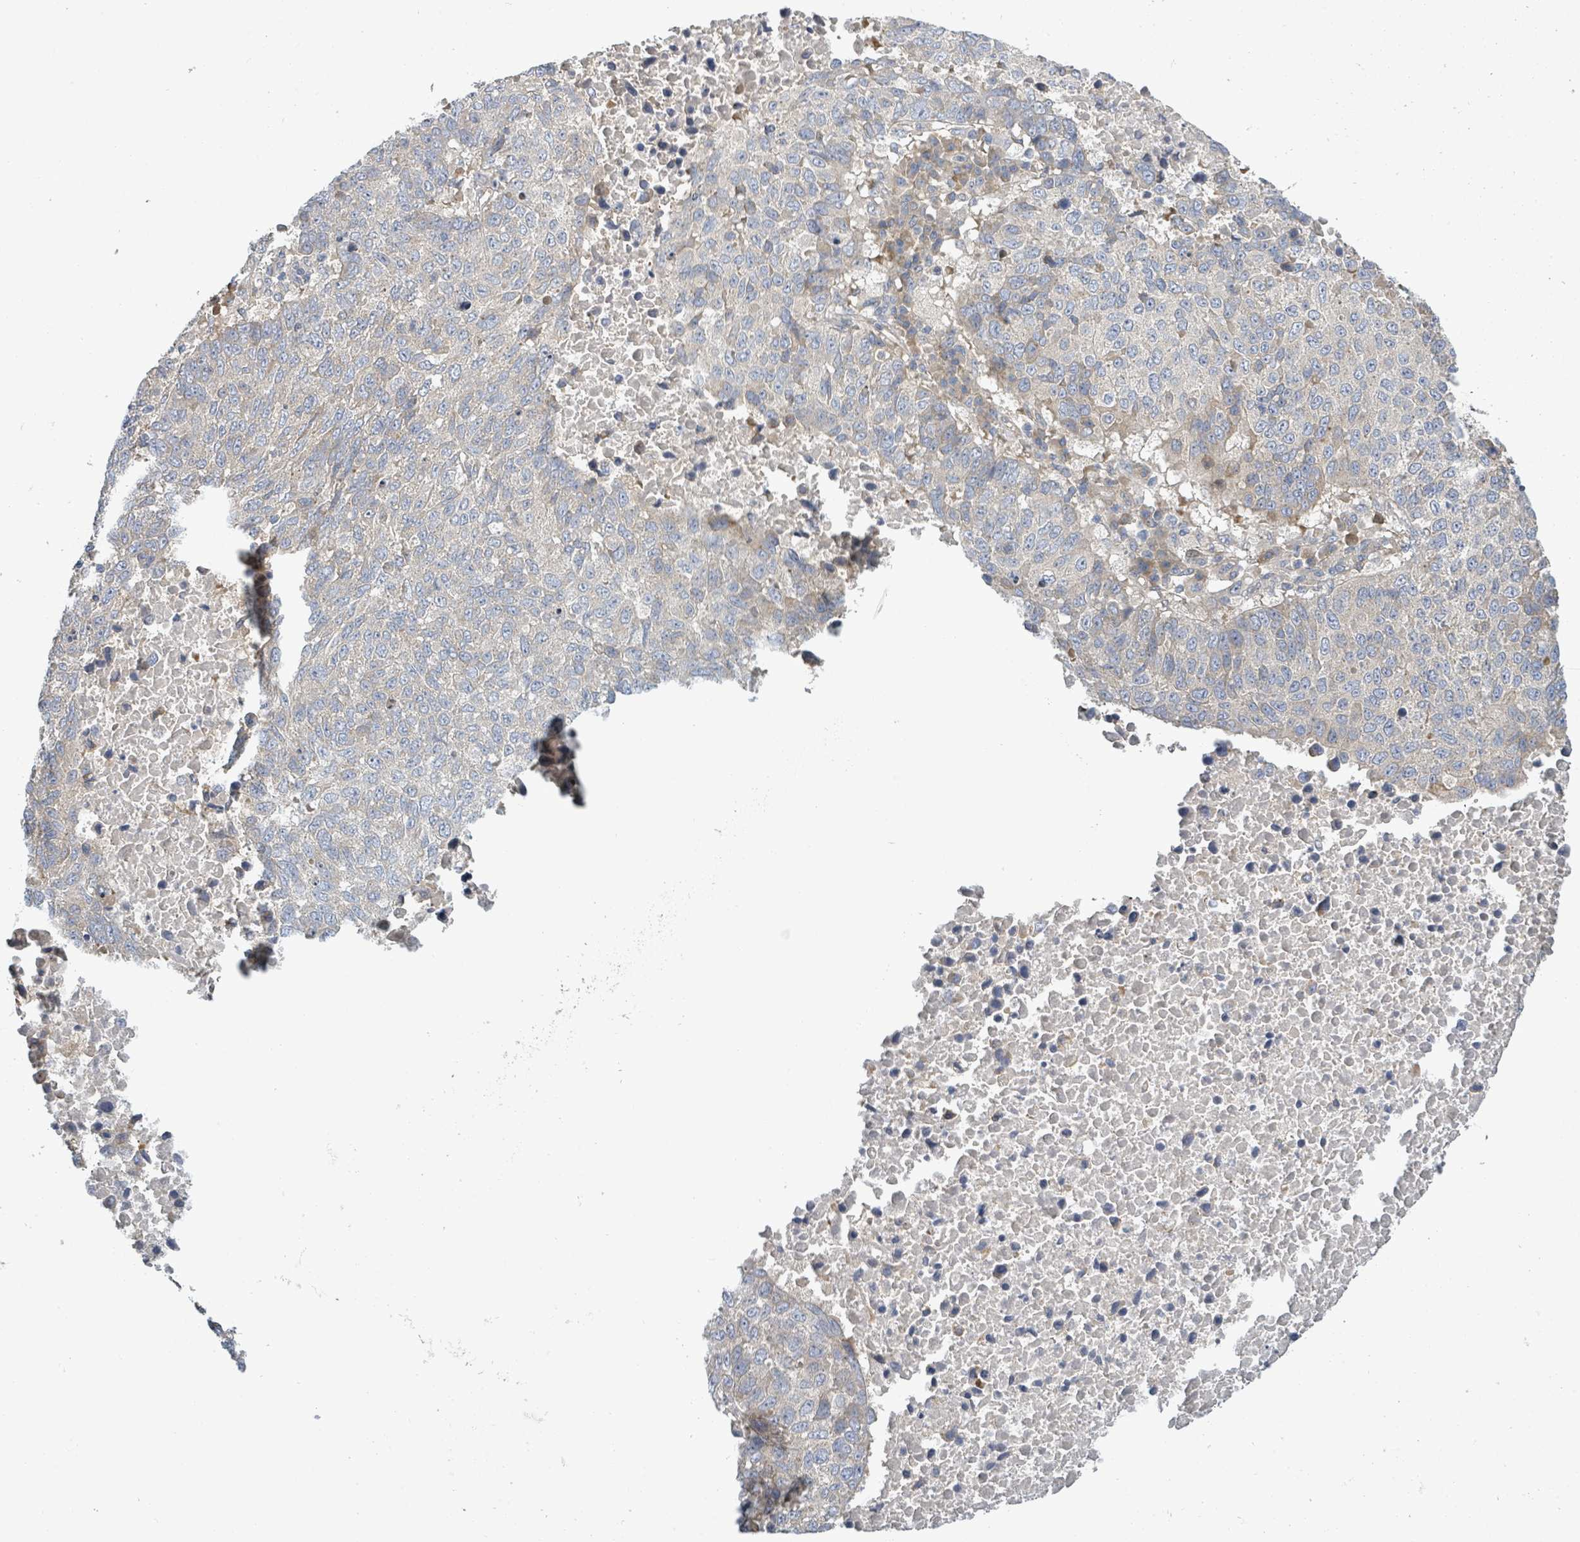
{"staining": {"intensity": "negative", "quantity": "none", "location": "none"}, "tissue": "lung cancer", "cell_type": "Tumor cells", "image_type": "cancer", "snomed": [{"axis": "morphology", "description": "Squamous cell carcinoma, NOS"}, {"axis": "topography", "description": "Lung"}], "caption": "Tumor cells show no significant expression in lung cancer (squamous cell carcinoma). (Brightfield microscopy of DAB (3,3'-diaminobenzidine) immunohistochemistry at high magnification).", "gene": "CFAP210", "patient": {"sex": "male", "age": 73}}